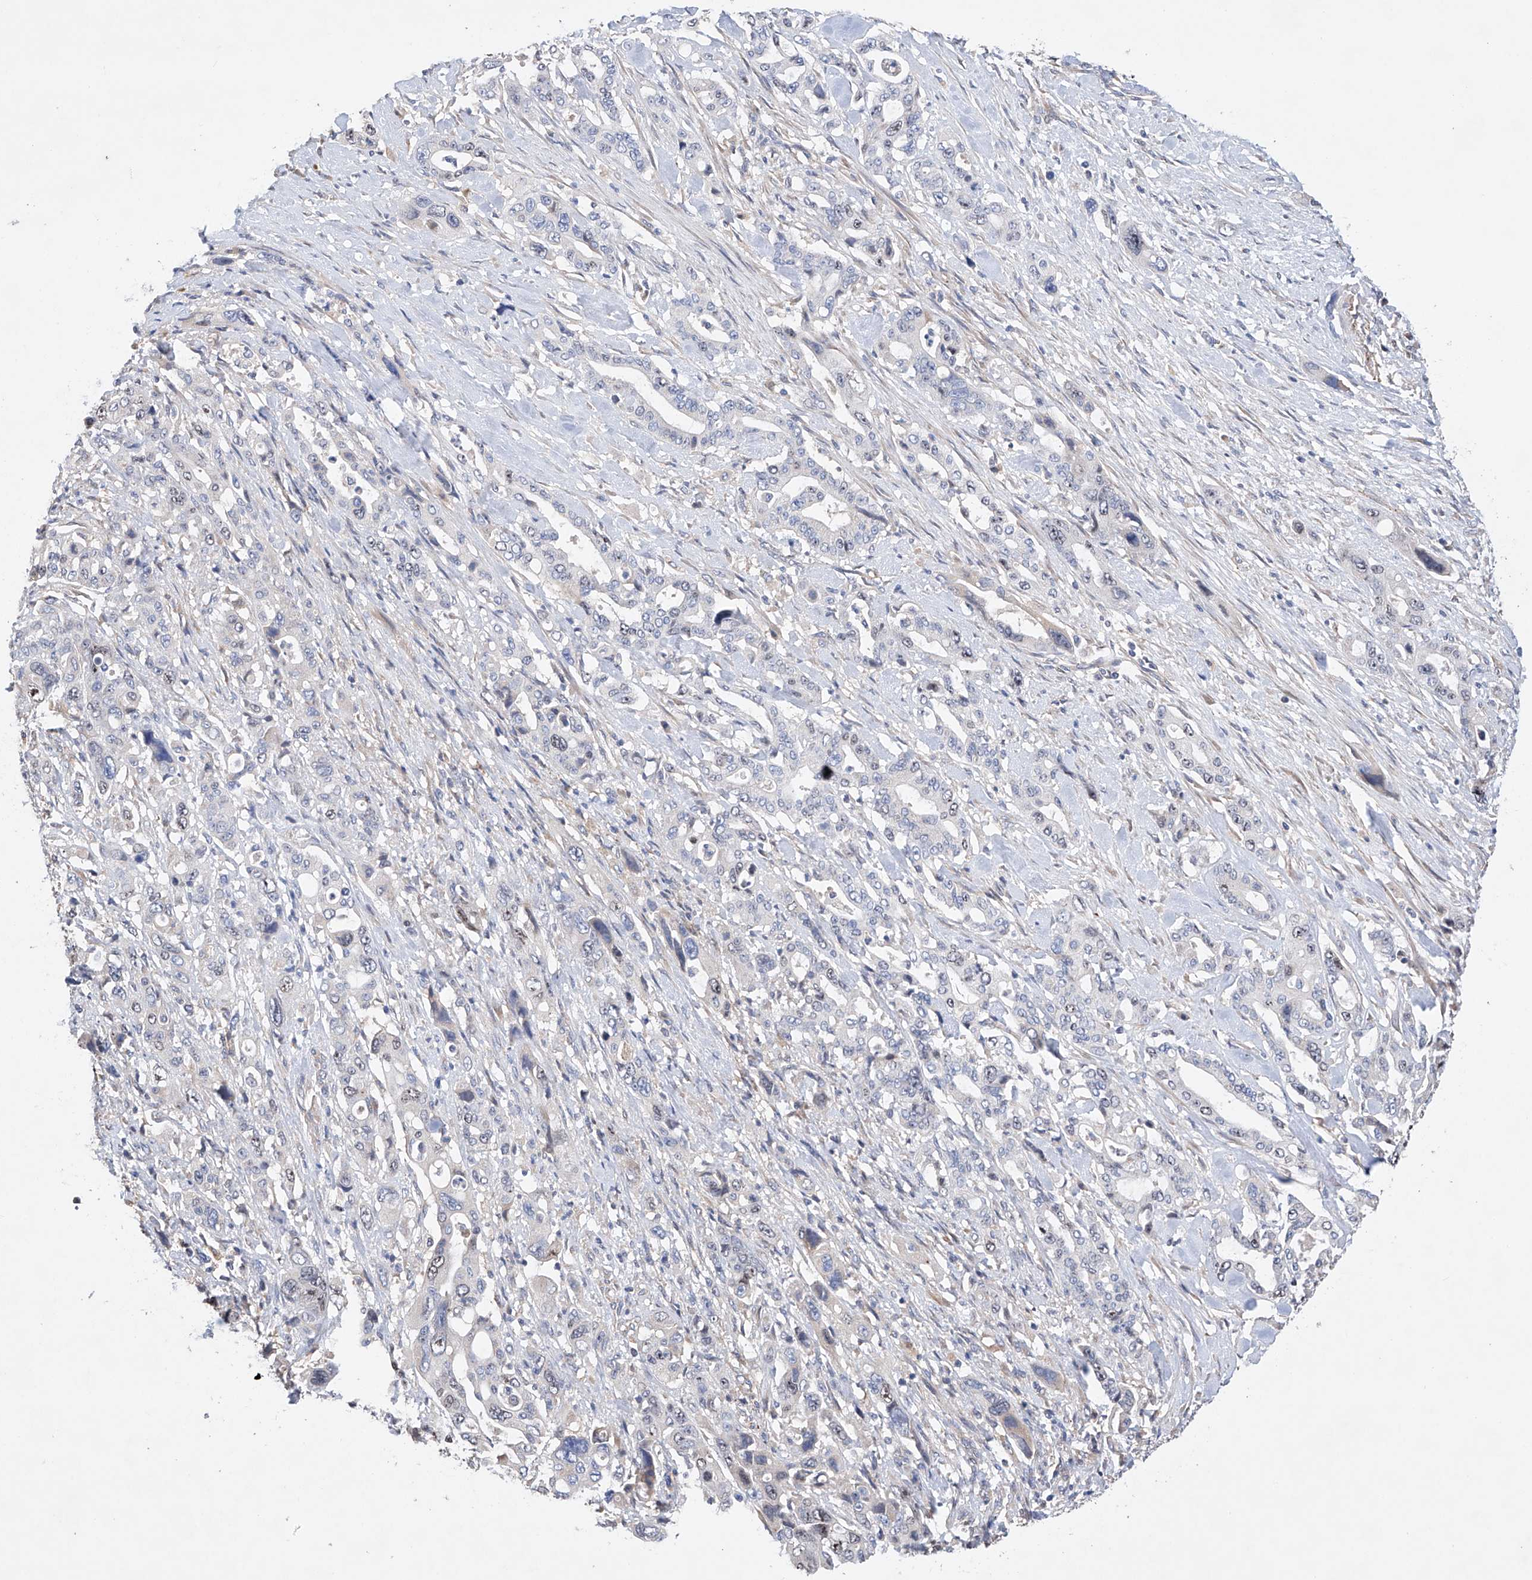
{"staining": {"intensity": "negative", "quantity": "none", "location": "none"}, "tissue": "pancreatic cancer", "cell_type": "Tumor cells", "image_type": "cancer", "snomed": [{"axis": "morphology", "description": "Adenocarcinoma, NOS"}, {"axis": "topography", "description": "Pancreas"}], "caption": "A histopathology image of human adenocarcinoma (pancreatic) is negative for staining in tumor cells.", "gene": "AFG1L", "patient": {"sex": "male", "age": 46}}